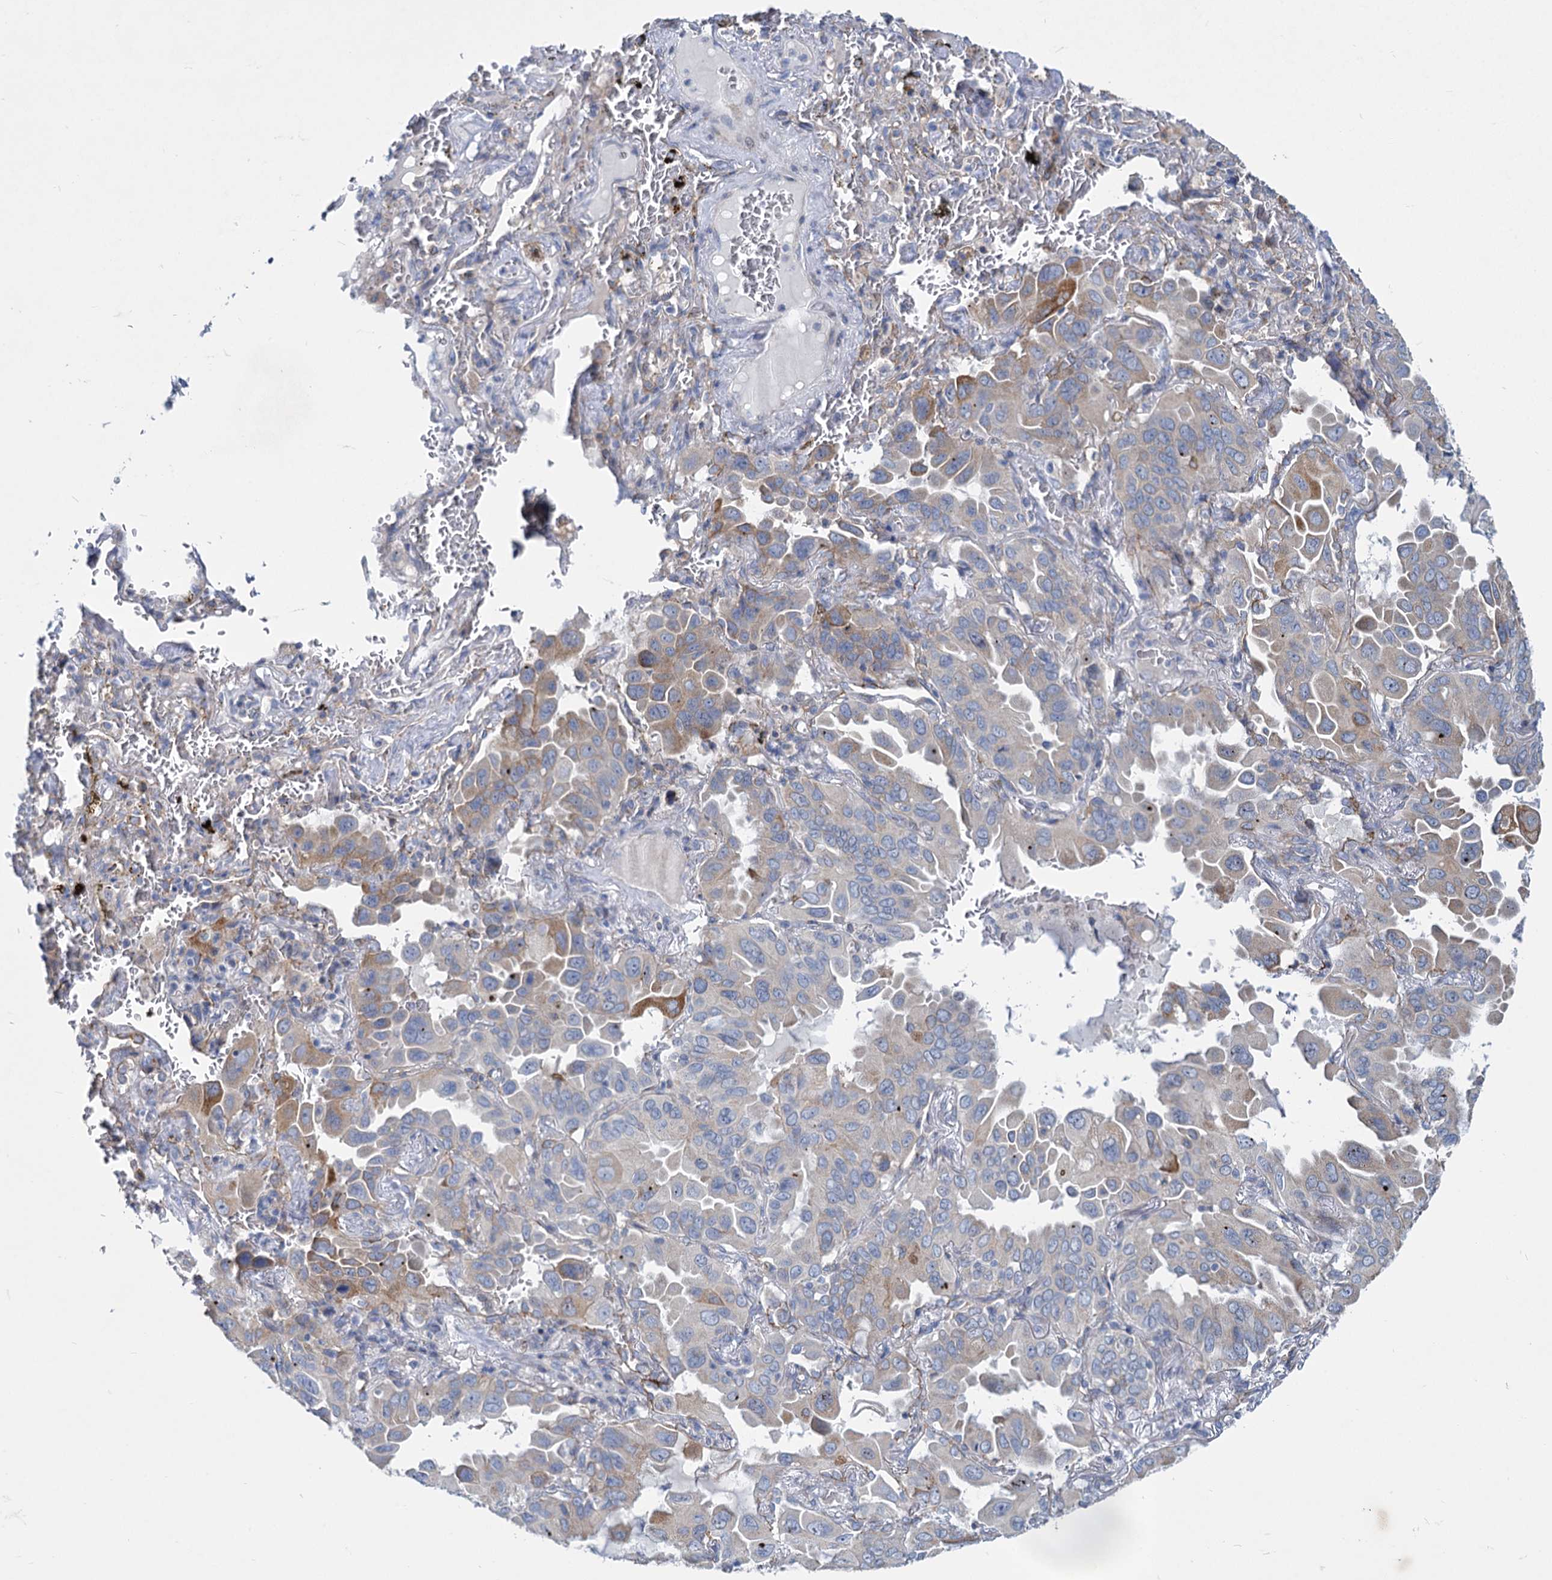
{"staining": {"intensity": "moderate", "quantity": "<25%", "location": "cytoplasmic/membranous"}, "tissue": "lung cancer", "cell_type": "Tumor cells", "image_type": "cancer", "snomed": [{"axis": "morphology", "description": "Adenocarcinoma, NOS"}, {"axis": "topography", "description": "Lung"}], "caption": "This image reveals immunohistochemistry staining of lung adenocarcinoma, with low moderate cytoplasmic/membranous positivity in about <25% of tumor cells.", "gene": "PRSS35", "patient": {"sex": "male", "age": 64}}